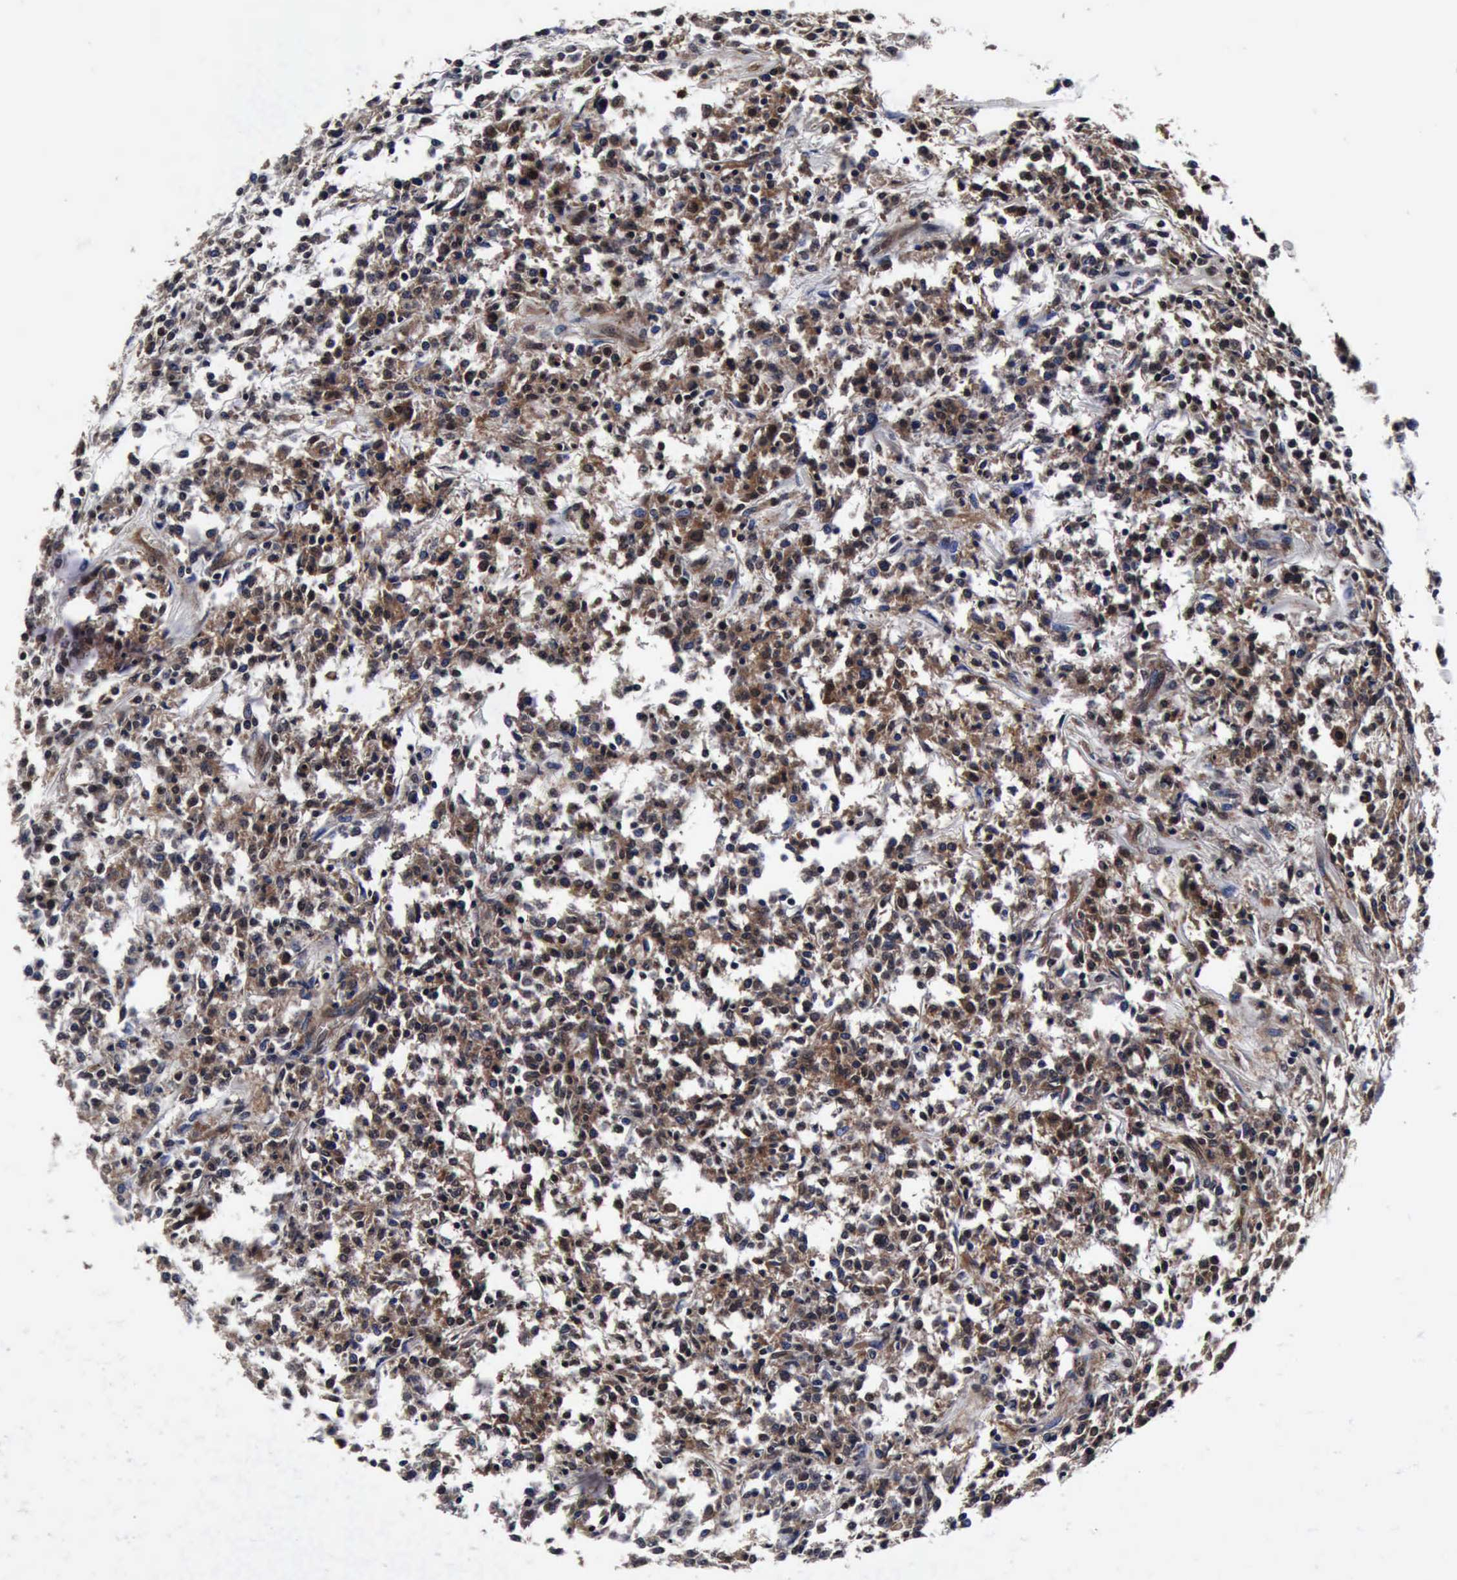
{"staining": {"intensity": "moderate", "quantity": "25%-75%", "location": "cytoplasmic/membranous,nuclear"}, "tissue": "lymphoma", "cell_type": "Tumor cells", "image_type": "cancer", "snomed": [{"axis": "morphology", "description": "Malignant lymphoma, non-Hodgkin's type, Low grade"}, {"axis": "topography", "description": "Small intestine"}], "caption": "An immunohistochemistry (IHC) micrograph of tumor tissue is shown. Protein staining in brown labels moderate cytoplasmic/membranous and nuclear positivity in low-grade malignant lymphoma, non-Hodgkin's type within tumor cells.", "gene": "UBC", "patient": {"sex": "female", "age": 59}}